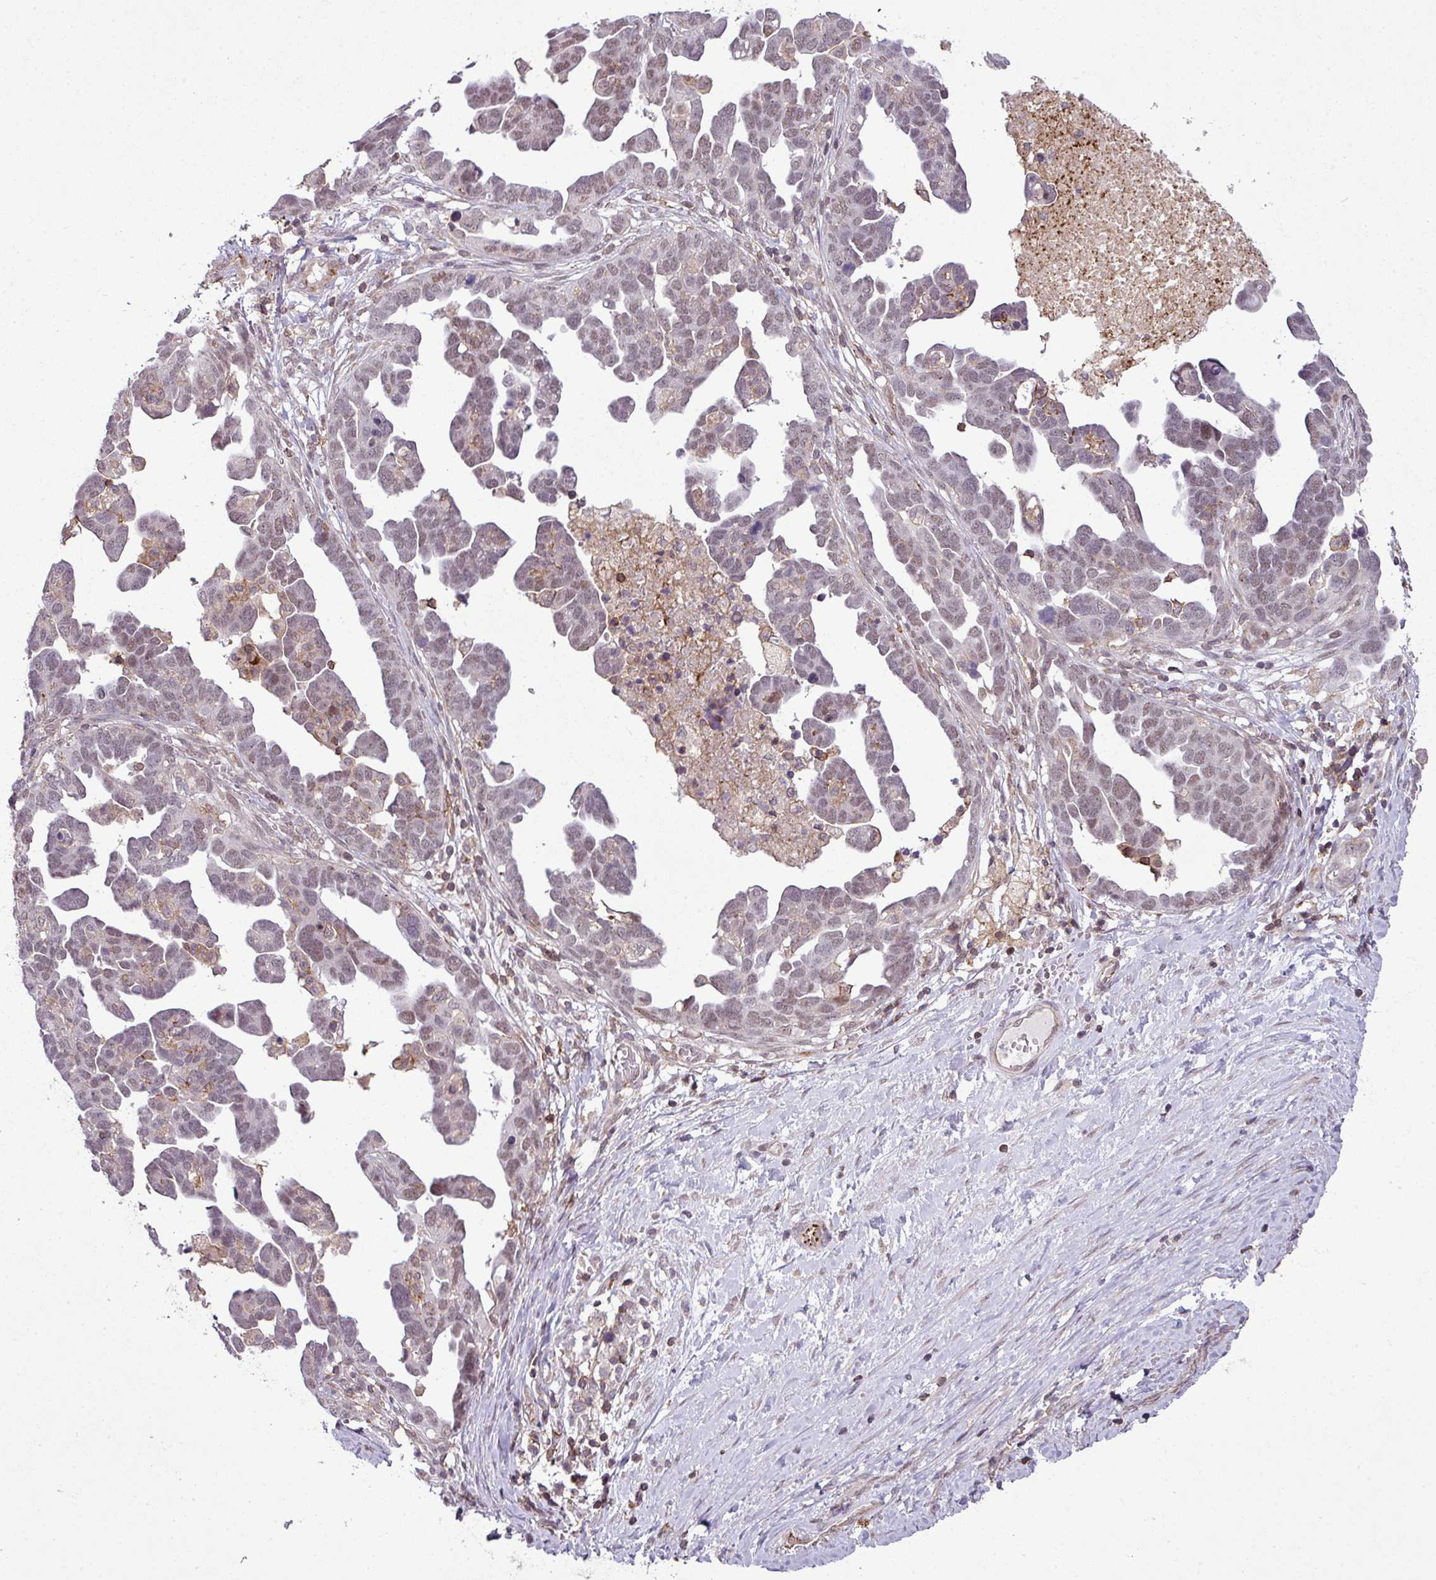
{"staining": {"intensity": "weak", "quantity": ">75%", "location": "nuclear"}, "tissue": "ovarian cancer", "cell_type": "Tumor cells", "image_type": "cancer", "snomed": [{"axis": "morphology", "description": "Cystadenocarcinoma, serous, NOS"}, {"axis": "topography", "description": "Ovary"}], "caption": "DAB (3,3'-diaminobenzidine) immunohistochemical staining of ovarian cancer demonstrates weak nuclear protein positivity in approximately >75% of tumor cells. (brown staining indicates protein expression, while blue staining denotes nuclei).", "gene": "ZC2HC1C", "patient": {"sex": "female", "age": 54}}